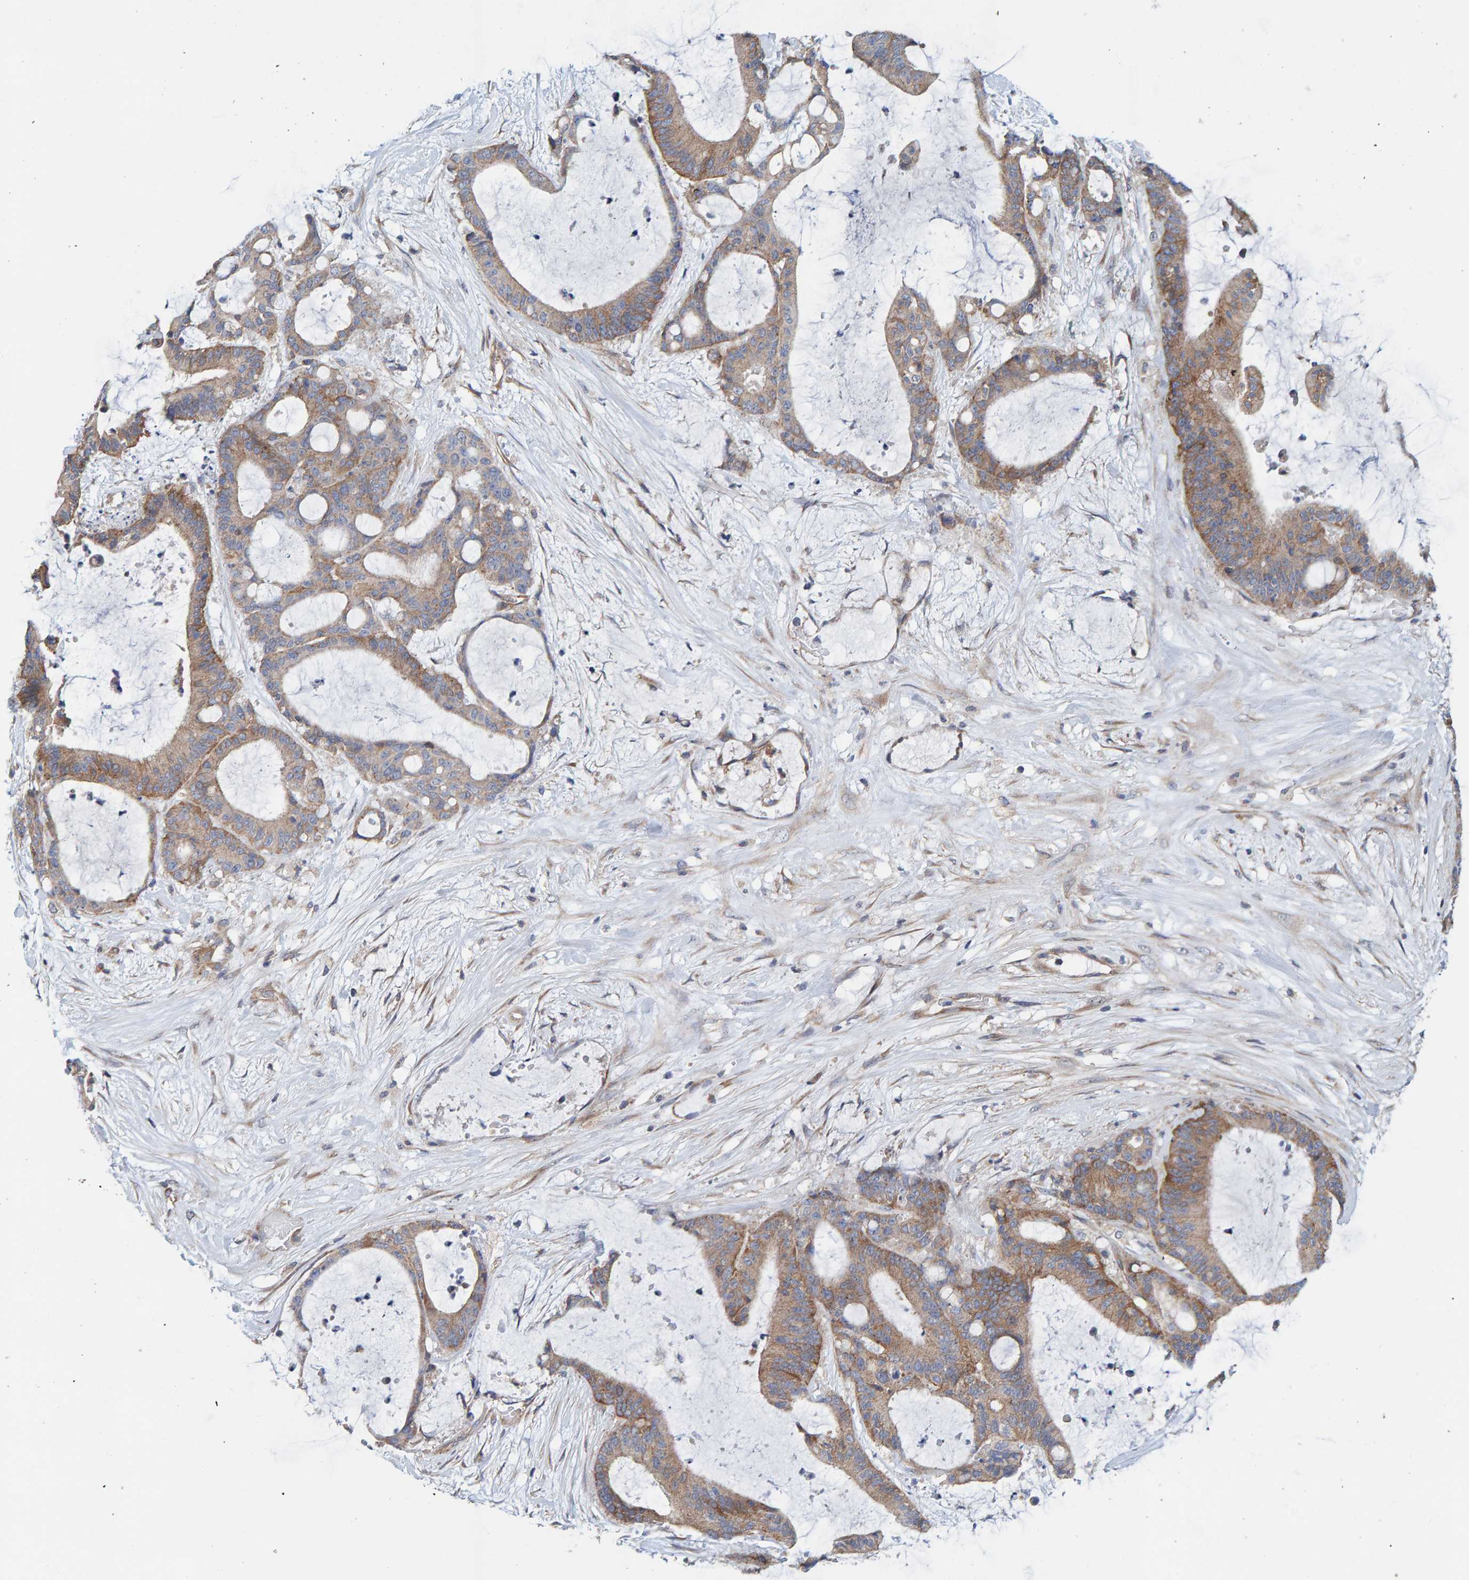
{"staining": {"intensity": "moderate", "quantity": ">75%", "location": "cytoplasmic/membranous"}, "tissue": "liver cancer", "cell_type": "Tumor cells", "image_type": "cancer", "snomed": [{"axis": "morphology", "description": "Cholangiocarcinoma"}, {"axis": "topography", "description": "Liver"}], "caption": "A brown stain highlights moderate cytoplasmic/membranous positivity of a protein in human liver cancer (cholangiocarcinoma) tumor cells.", "gene": "RGP1", "patient": {"sex": "female", "age": 73}}